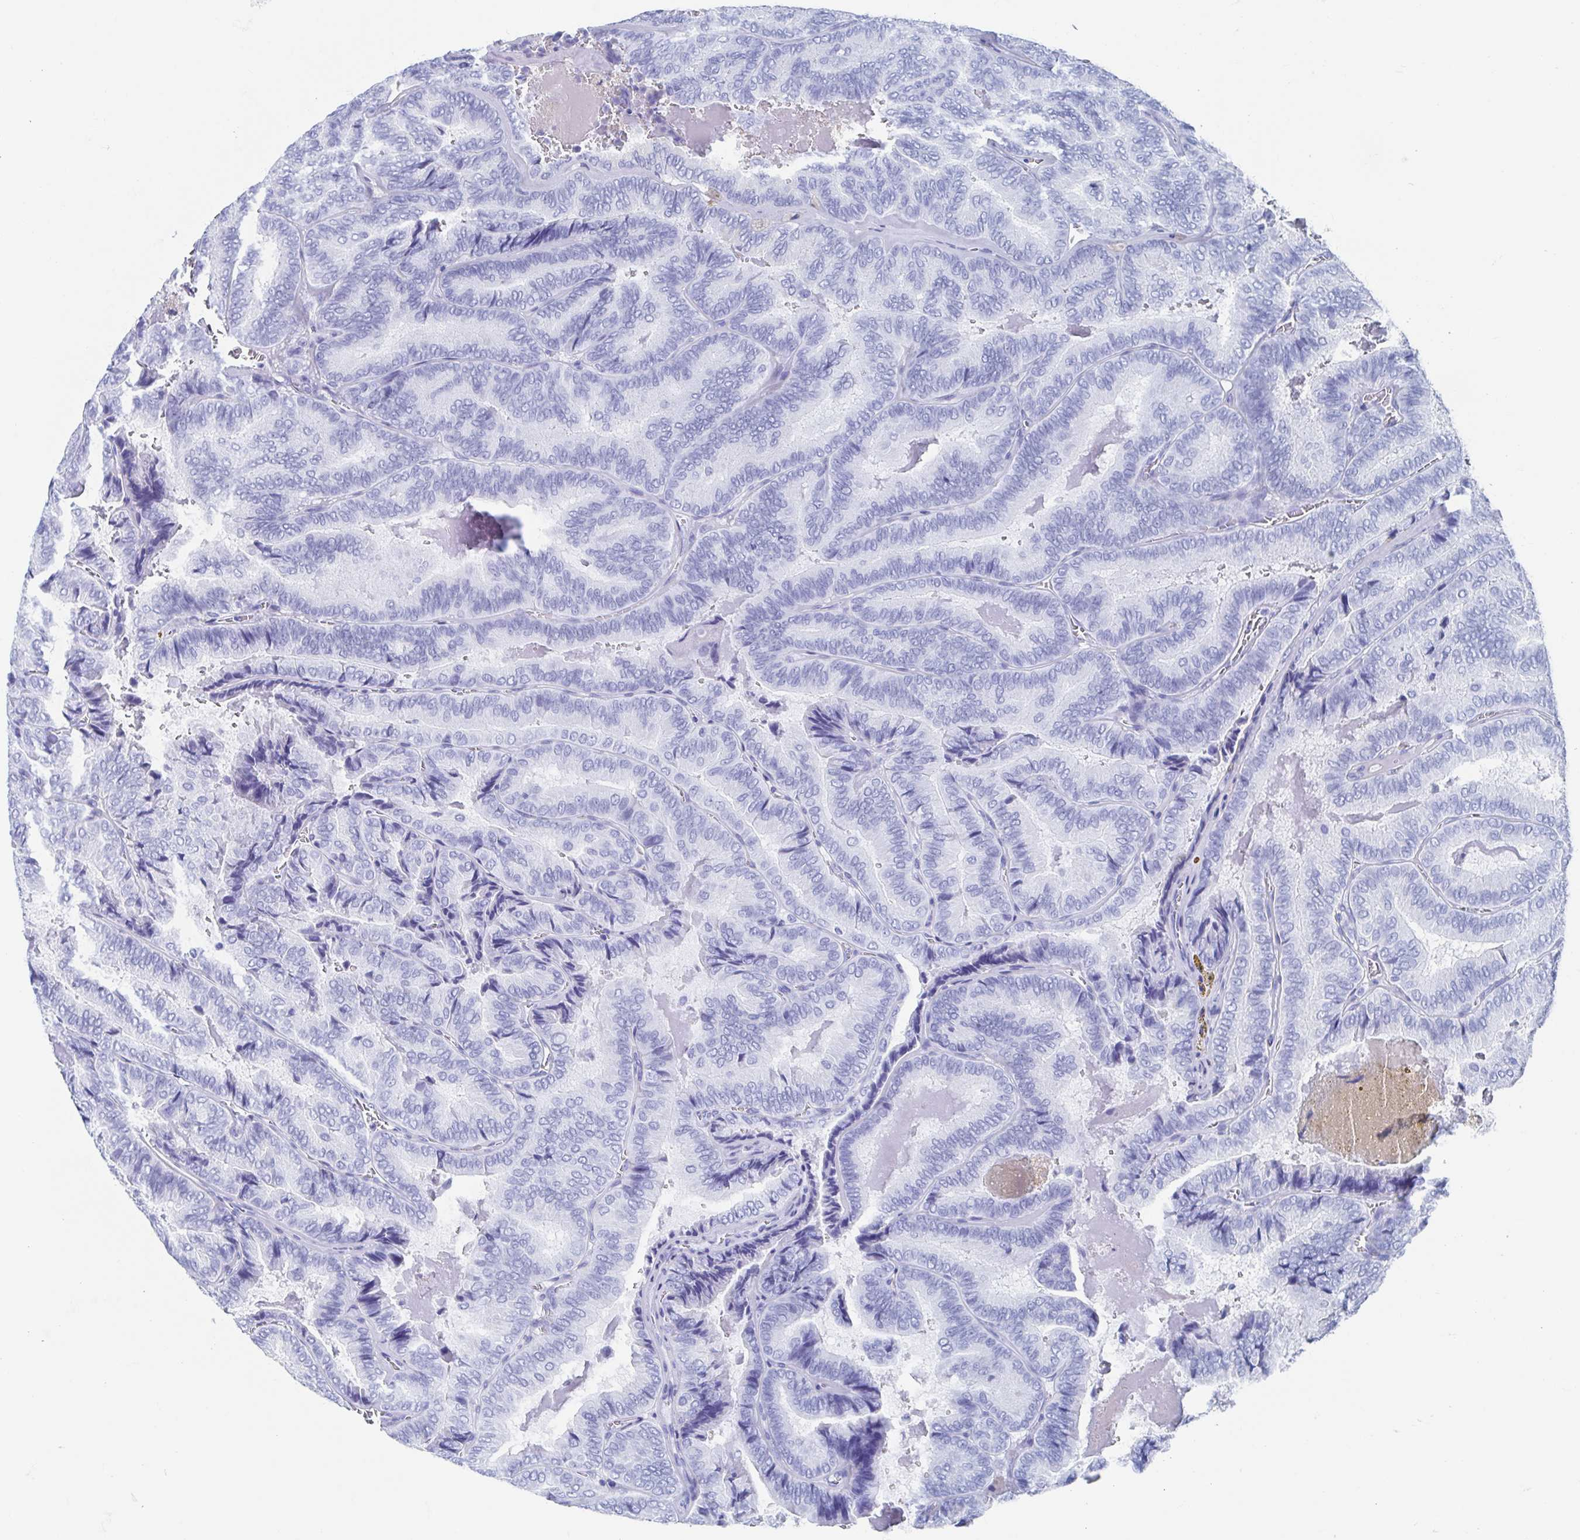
{"staining": {"intensity": "negative", "quantity": "none", "location": "none"}, "tissue": "thyroid cancer", "cell_type": "Tumor cells", "image_type": "cancer", "snomed": [{"axis": "morphology", "description": "Papillary adenocarcinoma, NOS"}, {"axis": "topography", "description": "Thyroid gland"}], "caption": "DAB (3,3'-diaminobenzidine) immunohistochemical staining of human thyroid cancer reveals no significant expression in tumor cells. (DAB IHC, high magnification).", "gene": "HDGFL1", "patient": {"sex": "female", "age": 75}}